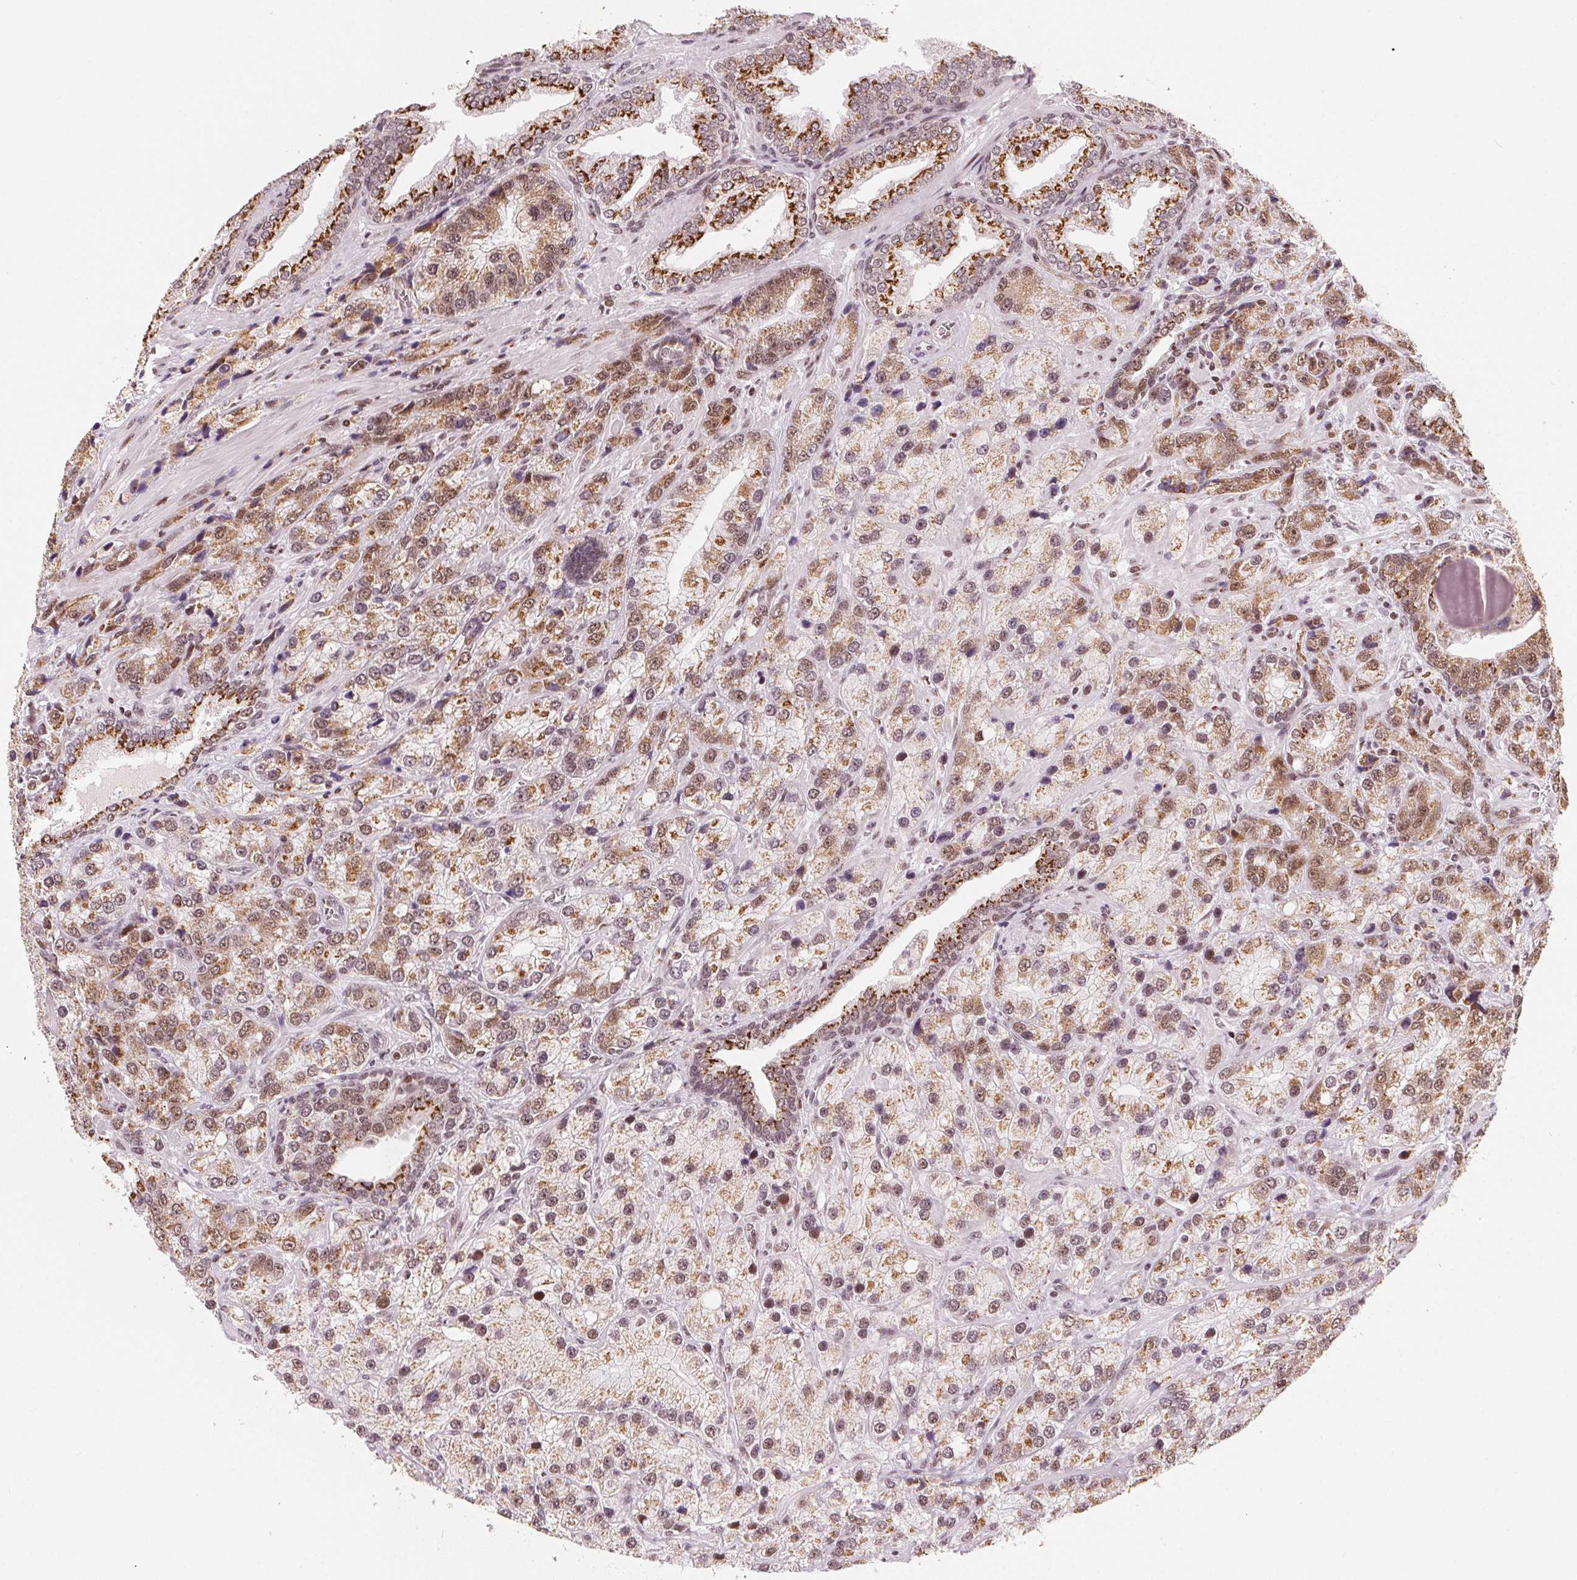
{"staining": {"intensity": "moderate", "quantity": ">75%", "location": "cytoplasmic/membranous,nuclear"}, "tissue": "prostate cancer", "cell_type": "Tumor cells", "image_type": "cancer", "snomed": [{"axis": "morphology", "description": "Adenocarcinoma, NOS"}, {"axis": "topography", "description": "Prostate"}], "caption": "Immunohistochemical staining of prostate cancer demonstrates moderate cytoplasmic/membranous and nuclear protein expression in approximately >75% of tumor cells.", "gene": "TOPORS", "patient": {"sex": "male", "age": 63}}